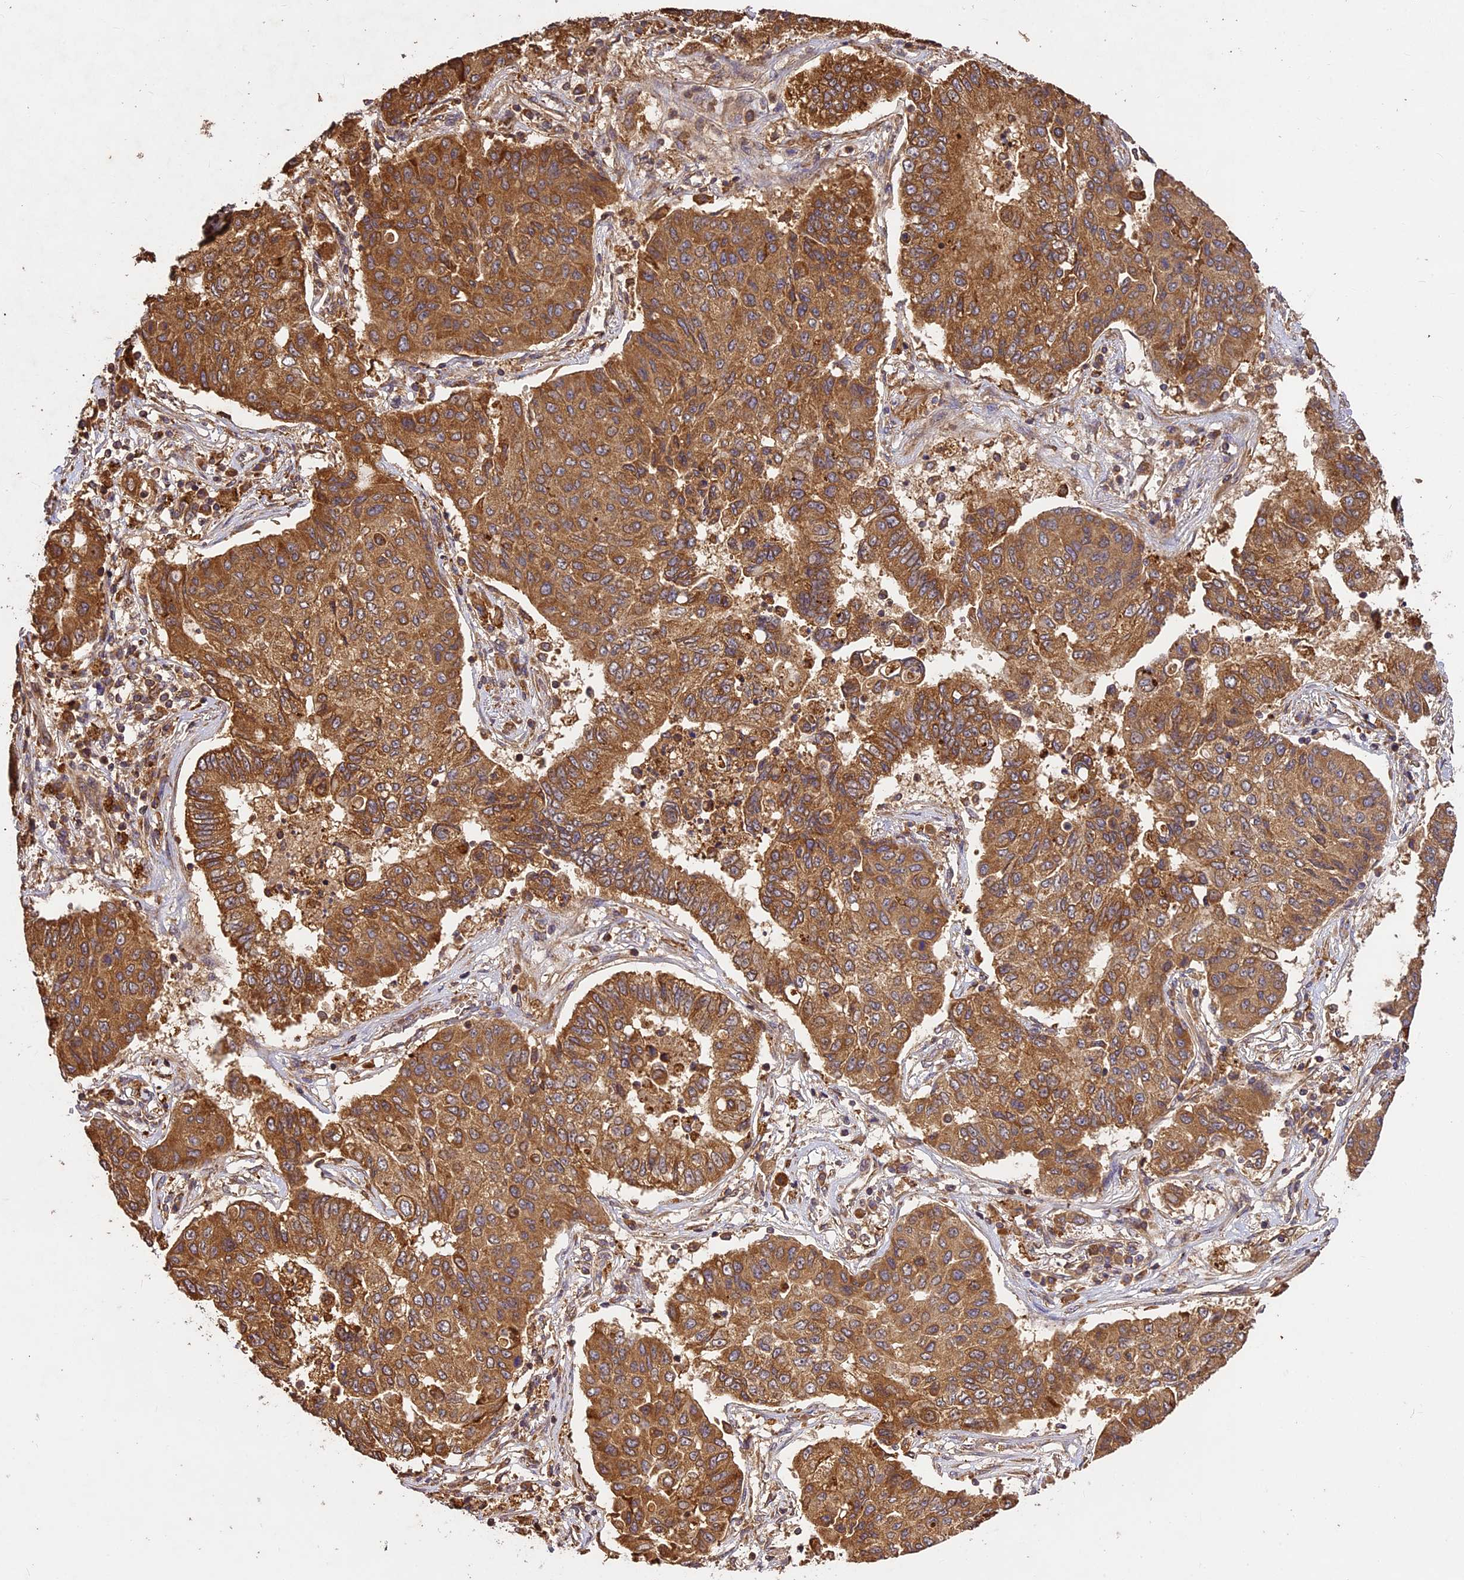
{"staining": {"intensity": "moderate", "quantity": ">75%", "location": "cytoplasmic/membranous"}, "tissue": "lung cancer", "cell_type": "Tumor cells", "image_type": "cancer", "snomed": [{"axis": "morphology", "description": "Squamous cell carcinoma, NOS"}, {"axis": "topography", "description": "Lung"}], "caption": "High-magnification brightfield microscopy of lung squamous cell carcinoma stained with DAB (brown) and counterstained with hematoxylin (blue). tumor cells exhibit moderate cytoplasmic/membranous positivity is identified in about>75% of cells.", "gene": "BRAP", "patient": {"sex": "male", "age": 74}}